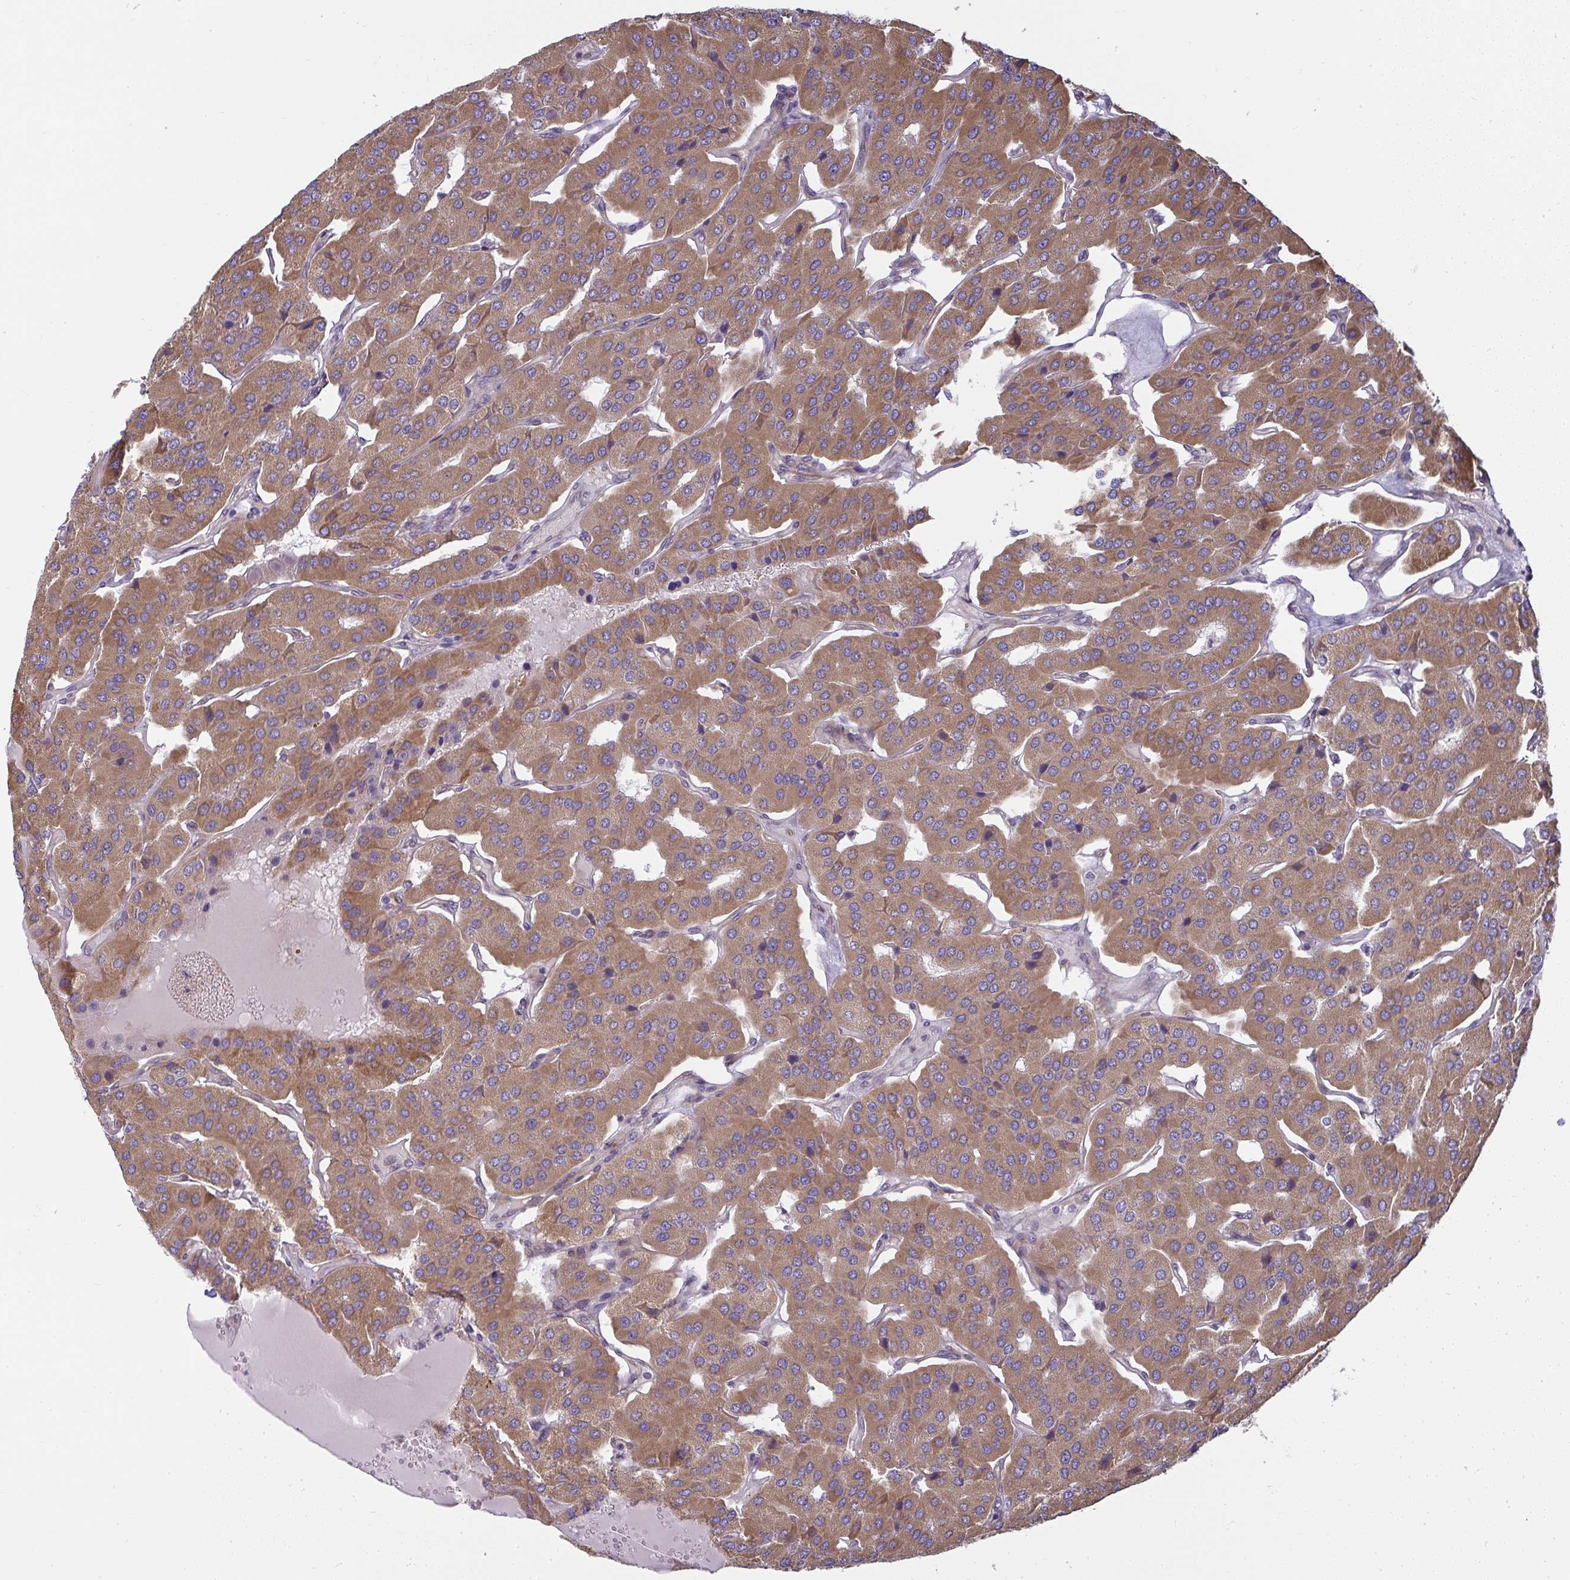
{"staining": {"intensity": "moderate", "quantity": ">75%", "location": "cytoplasmic/membranous"}, "tissue": "parathyroid gland", "cell_type": "Glandular cells", "image_type": "normal", "snomed": [{"axis": "morphology", "description": "Normal tissue, NOS"}, {"axis": "morphology", "description": "Adenoma, NOS"}, {"axis": "topography", "description": "Parathyroid gland"}], "caption": "An immunohistochemistry micrograph of benign tissue is shown. Protein staining in brown labels moderate cytoplasmic/membranous positivity in parathyroid gland within glandular cells.", "gene": "IFIT3", "patient": {"sex": "female", "age": 86}}